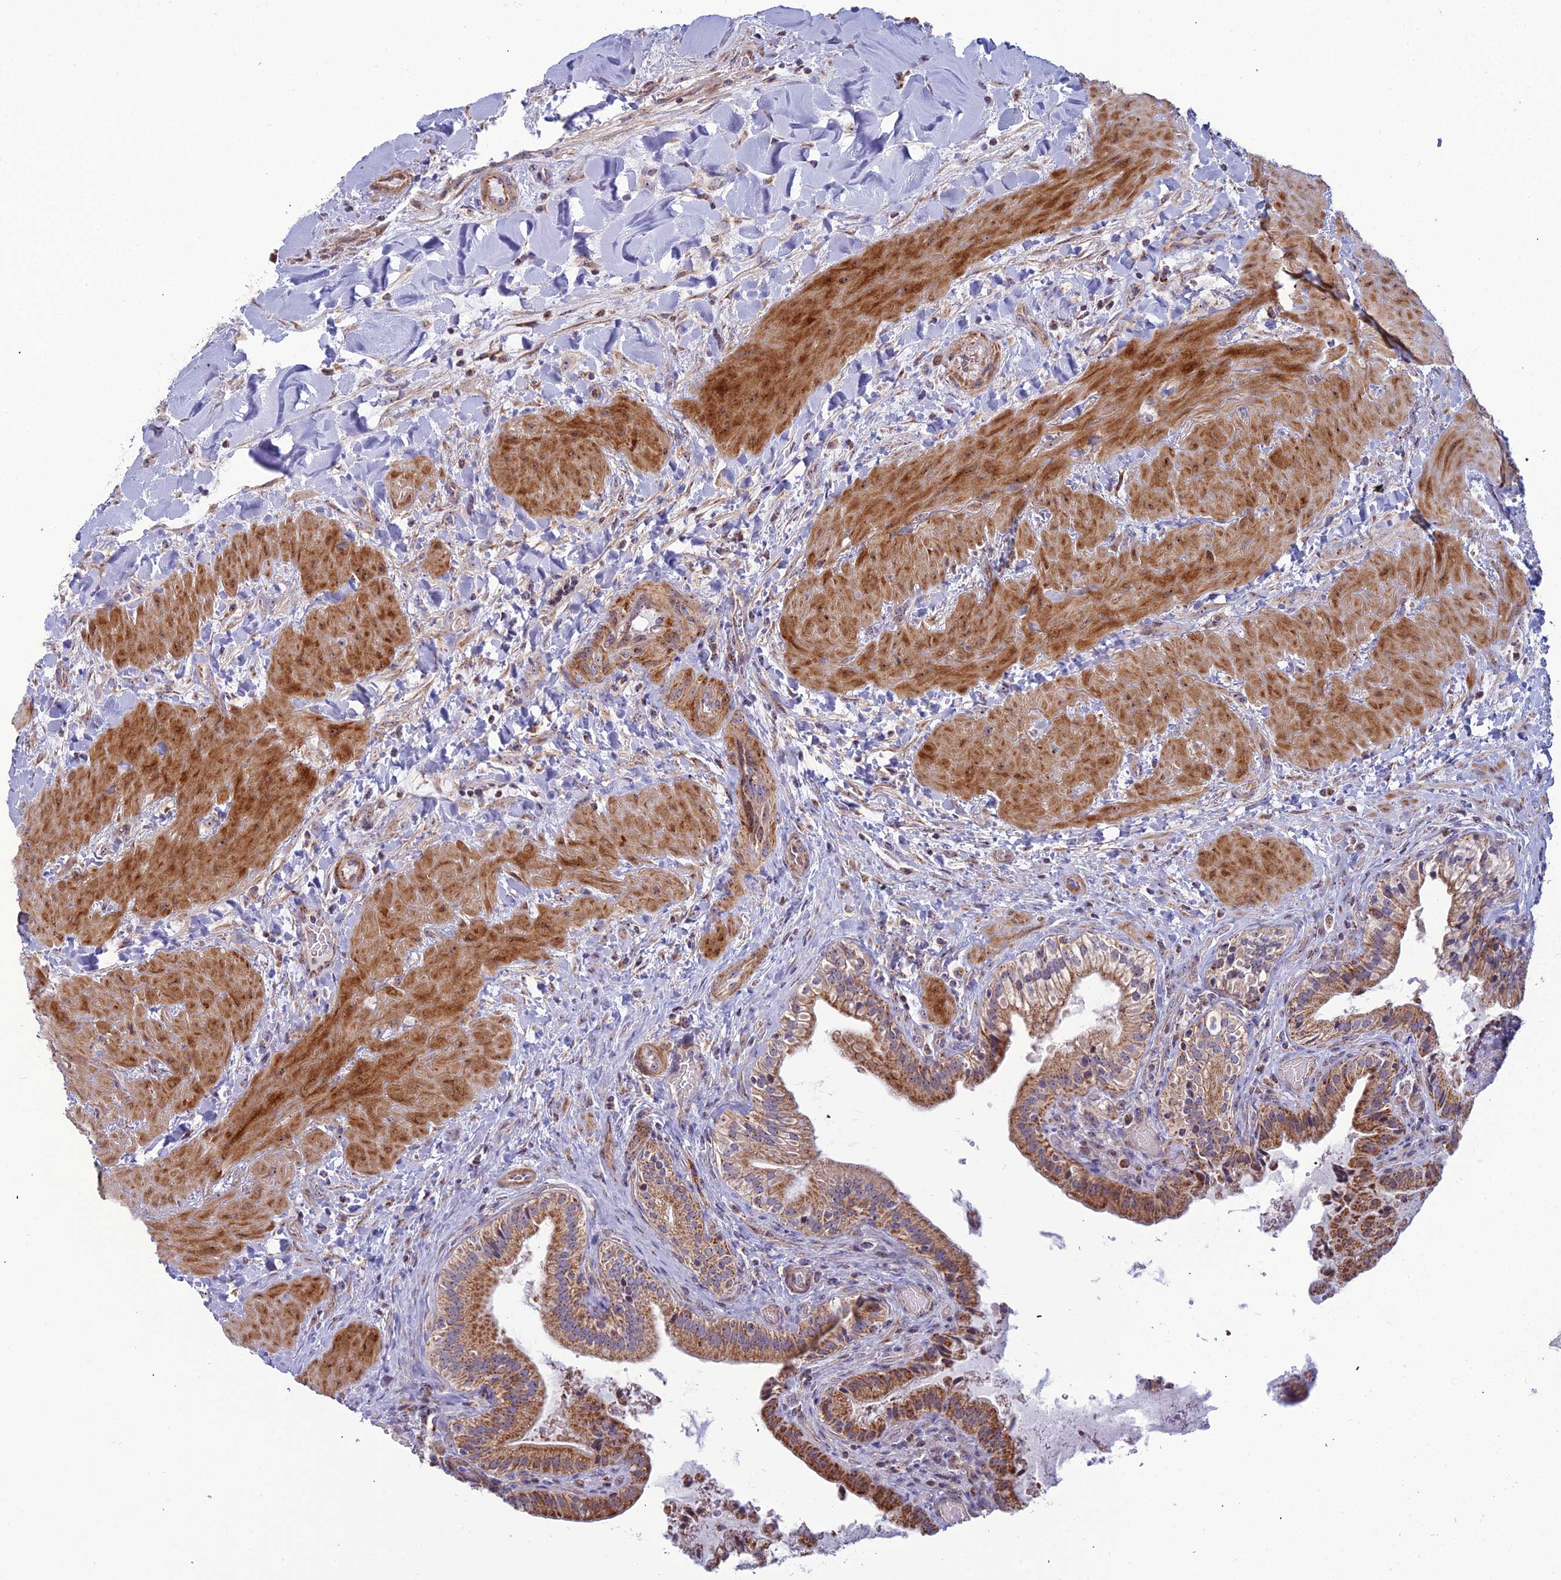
{"staining": {"intensity": "strong", "quantity": ">75%", "location": "cytoplasmic/membranous"}, "tissue": "gallbladder", "cell_type": "Glandular cells", "image_type": "normal", "snomed": [{"axis": "morphology", "description": "Normal tissue, NOS"}, {"axis": "topography", "description": "Gallbladder"}], "caption": "Human gallbladder stained for a protein (brown) displays strong cytoplasmic/membranous positive positivity in approximately >75% of glandular cells.", "gene": "SLC35F4", "patient": {"sex": "male", "age": 24}}